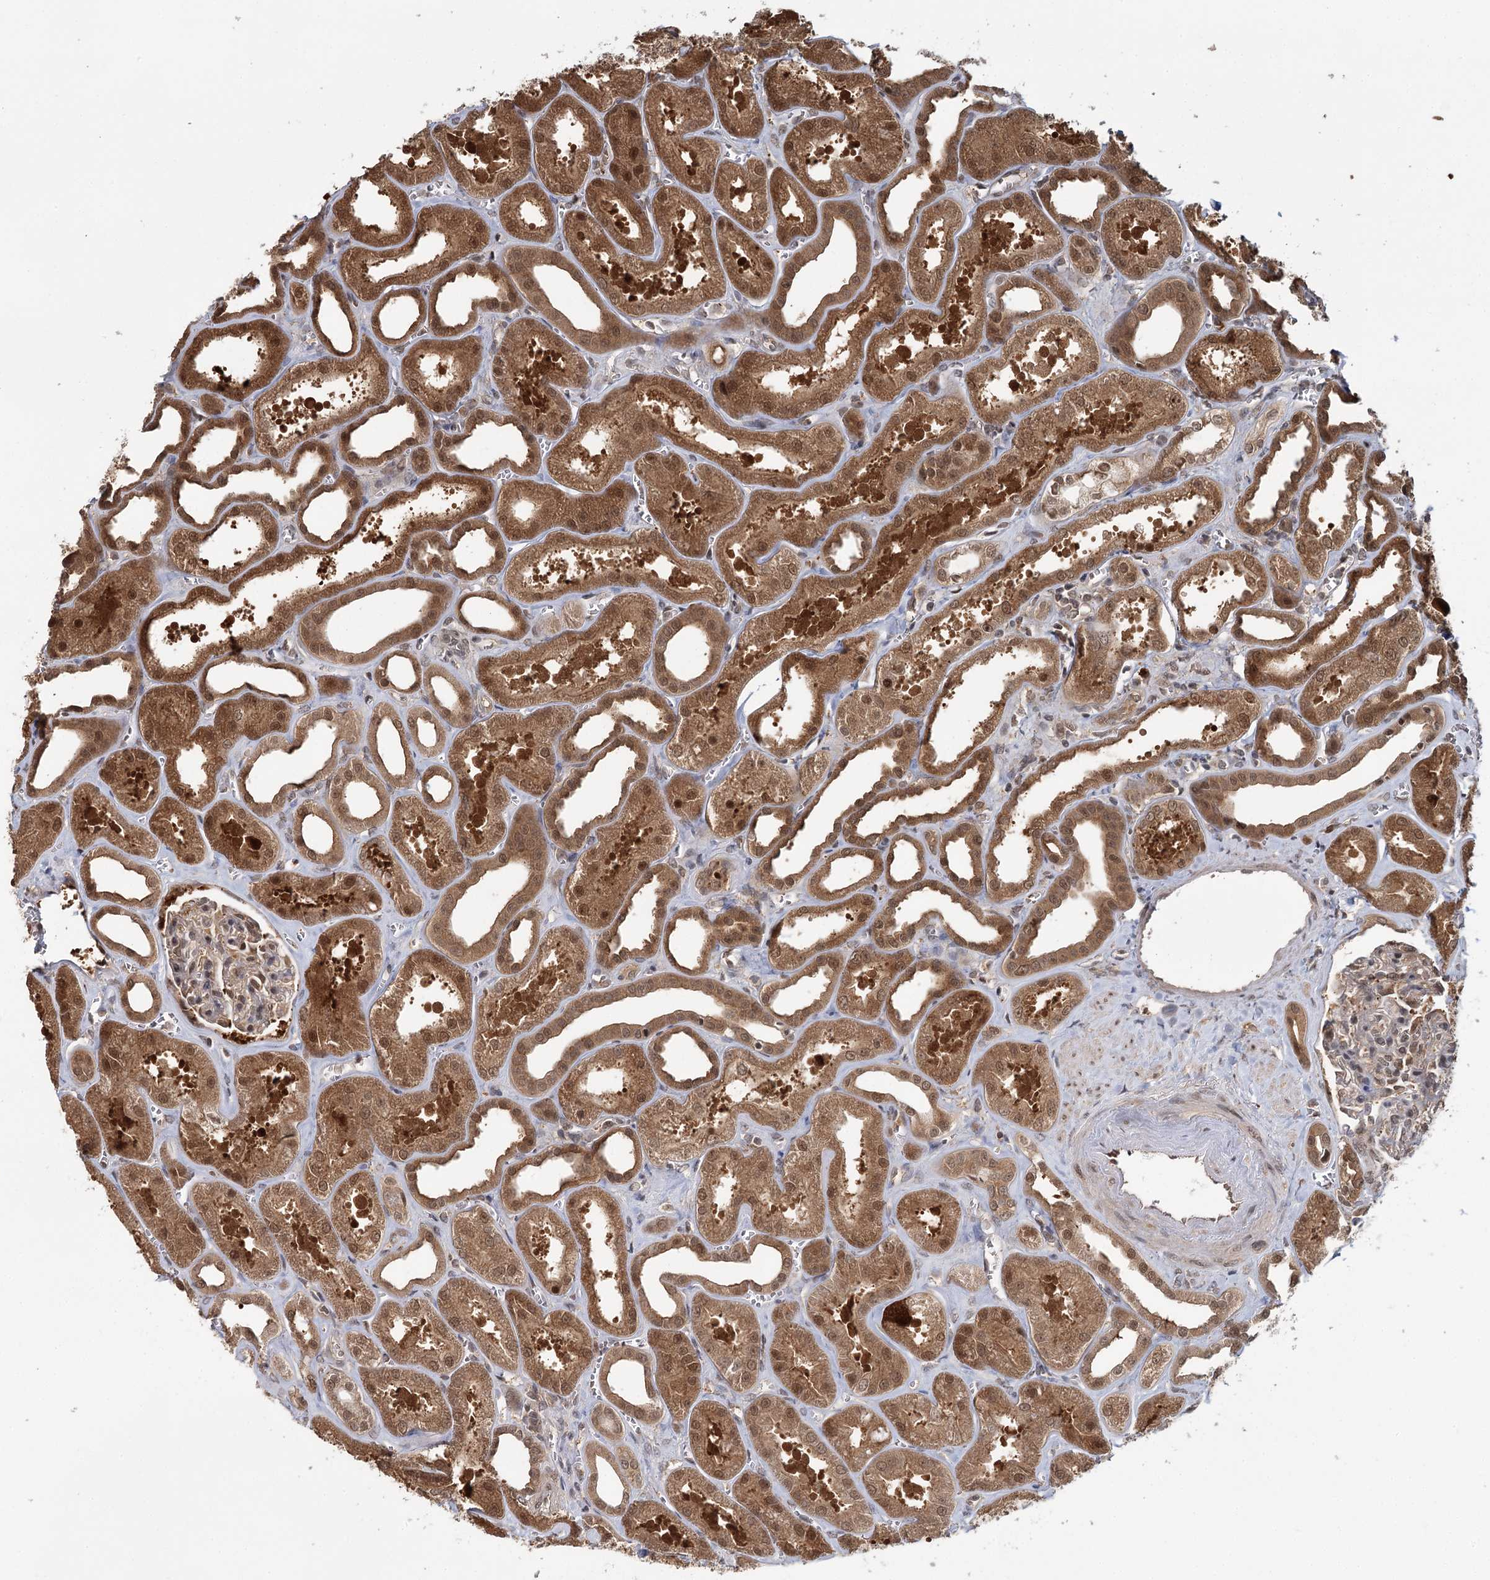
{"staining": {"intensity": "moderate", "quantity": "25%-75%", "location": "cytoplasmic/membranous,nuclear"}, "tissue": "kidney", "cell_type": "Cells in glomeruli", "image_type": "normal", "snomed": [{"axis": "morphology", "description": "Normal tissue, NOS"}, {"axis": "morphology", "description": "Adenocarcinoma, NOS"}, {"axis": "topography", "description": "Kidney"}], "caption": "A high-resolution image shows IHC staining of normal kidney, which displays moderate cytoplasmic/membranous,nuclear staining in approximately 25%-75% of cells in glomeruli. (Brightfield microscopy of DAB IHC at high magnification).", "gene": "N6AMT1", "patient": {"sex": "female", "age": 68}}